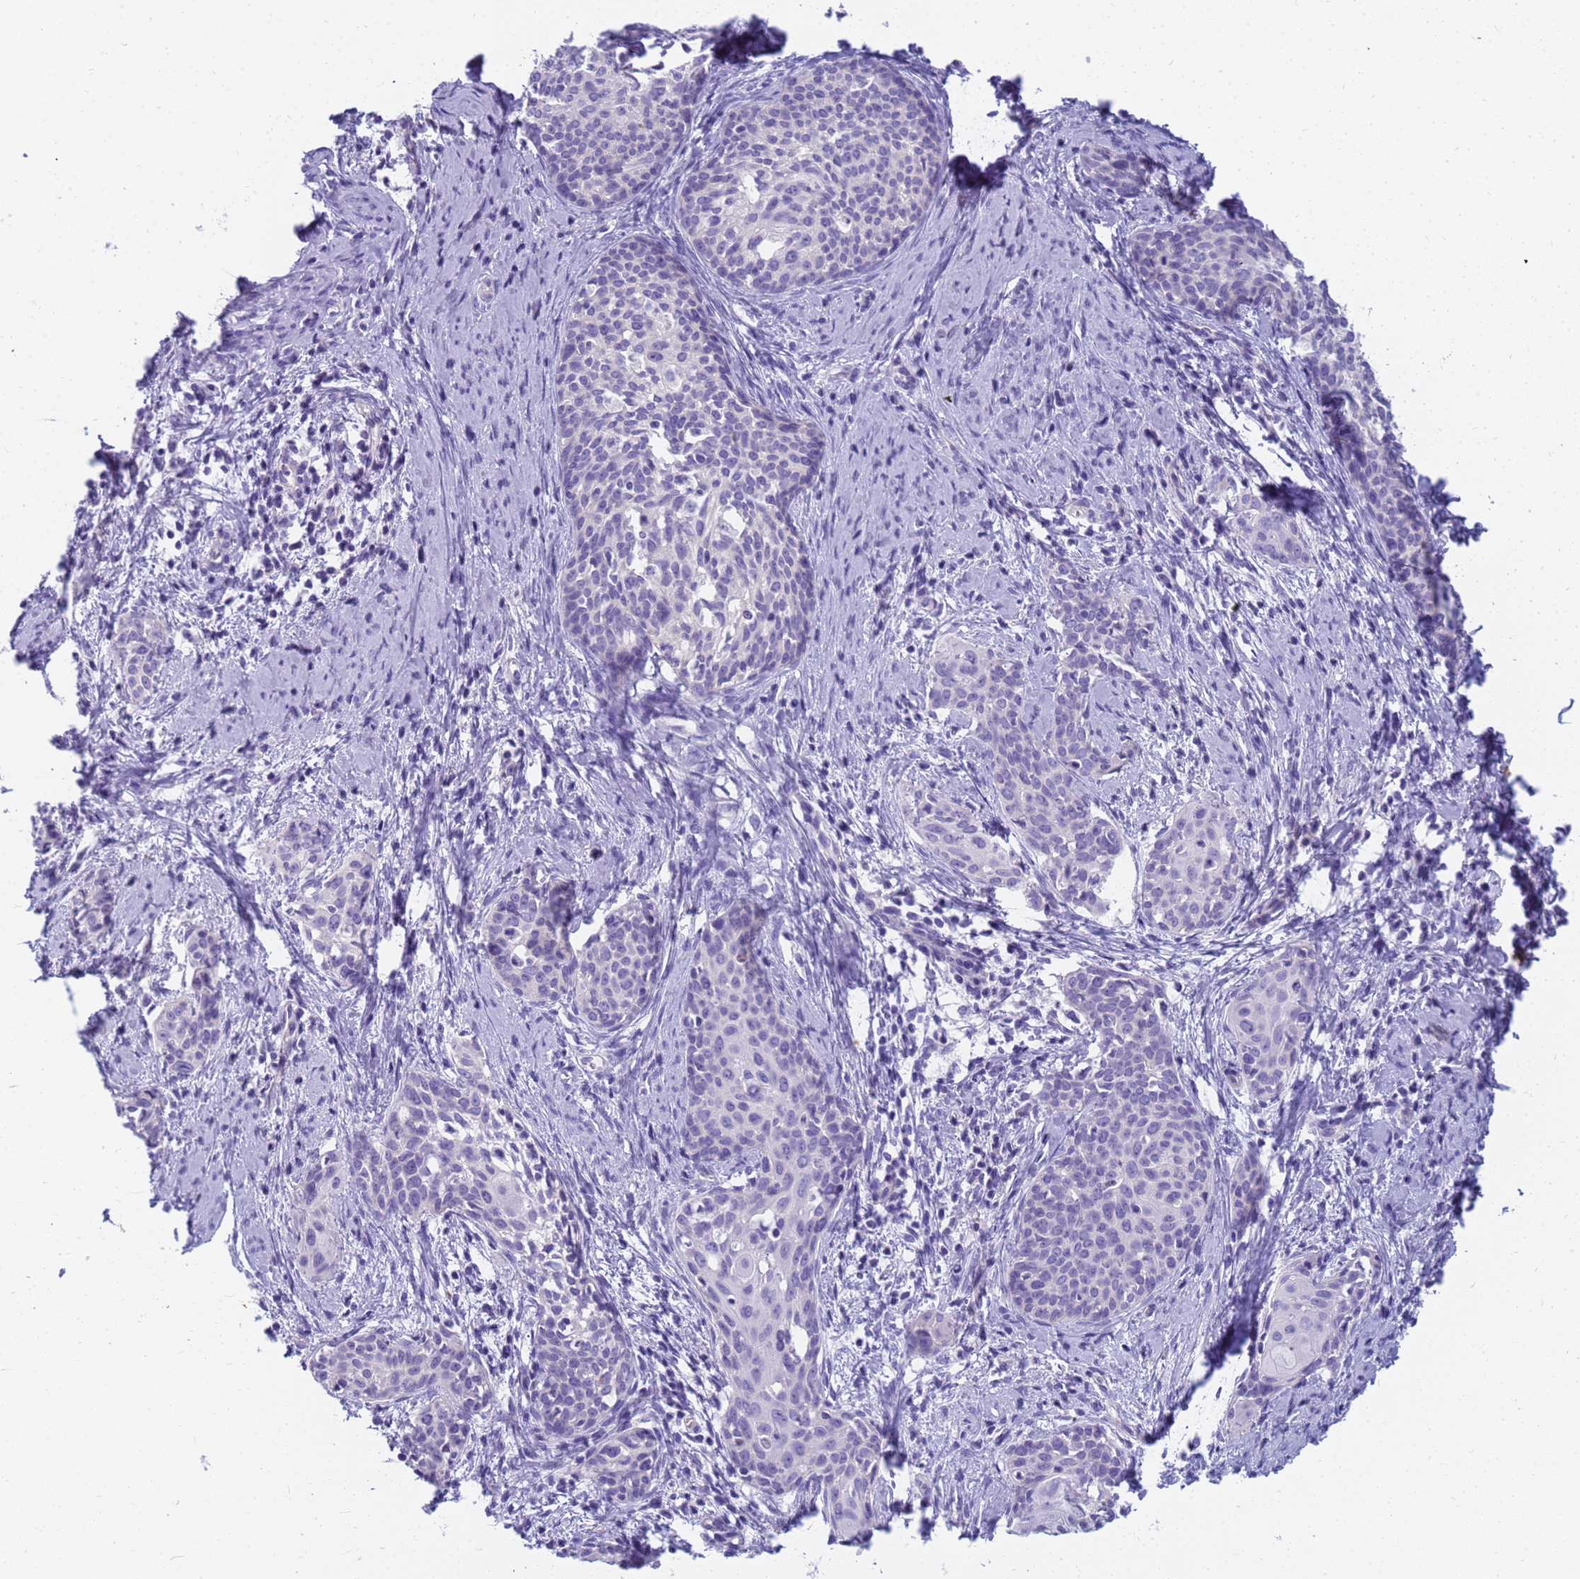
{"staining": {"intensity": "negative", "quantity": "none", "location": "none"}, "tissue": "cervical cancer", "cell_type": "Tumor cells", "image_type": "cancer", "snomed": [{"axis": "morphology", "description": "Squamous cell carcinoma, NOS"}, {"axis": "topography", "description": "Cervix"}], "caption": "The immunohistochemistry (IHC) micrograph has no significant staining in tumor cells of squamous cell carcinoma (cervical) tissue. (DAB (3,3'-diaminobenzidine) IHC visualized using brightfield microscopy, high magnification).", "gene": "RNASE2", "patient": {"sex": "female", "age": 52}}